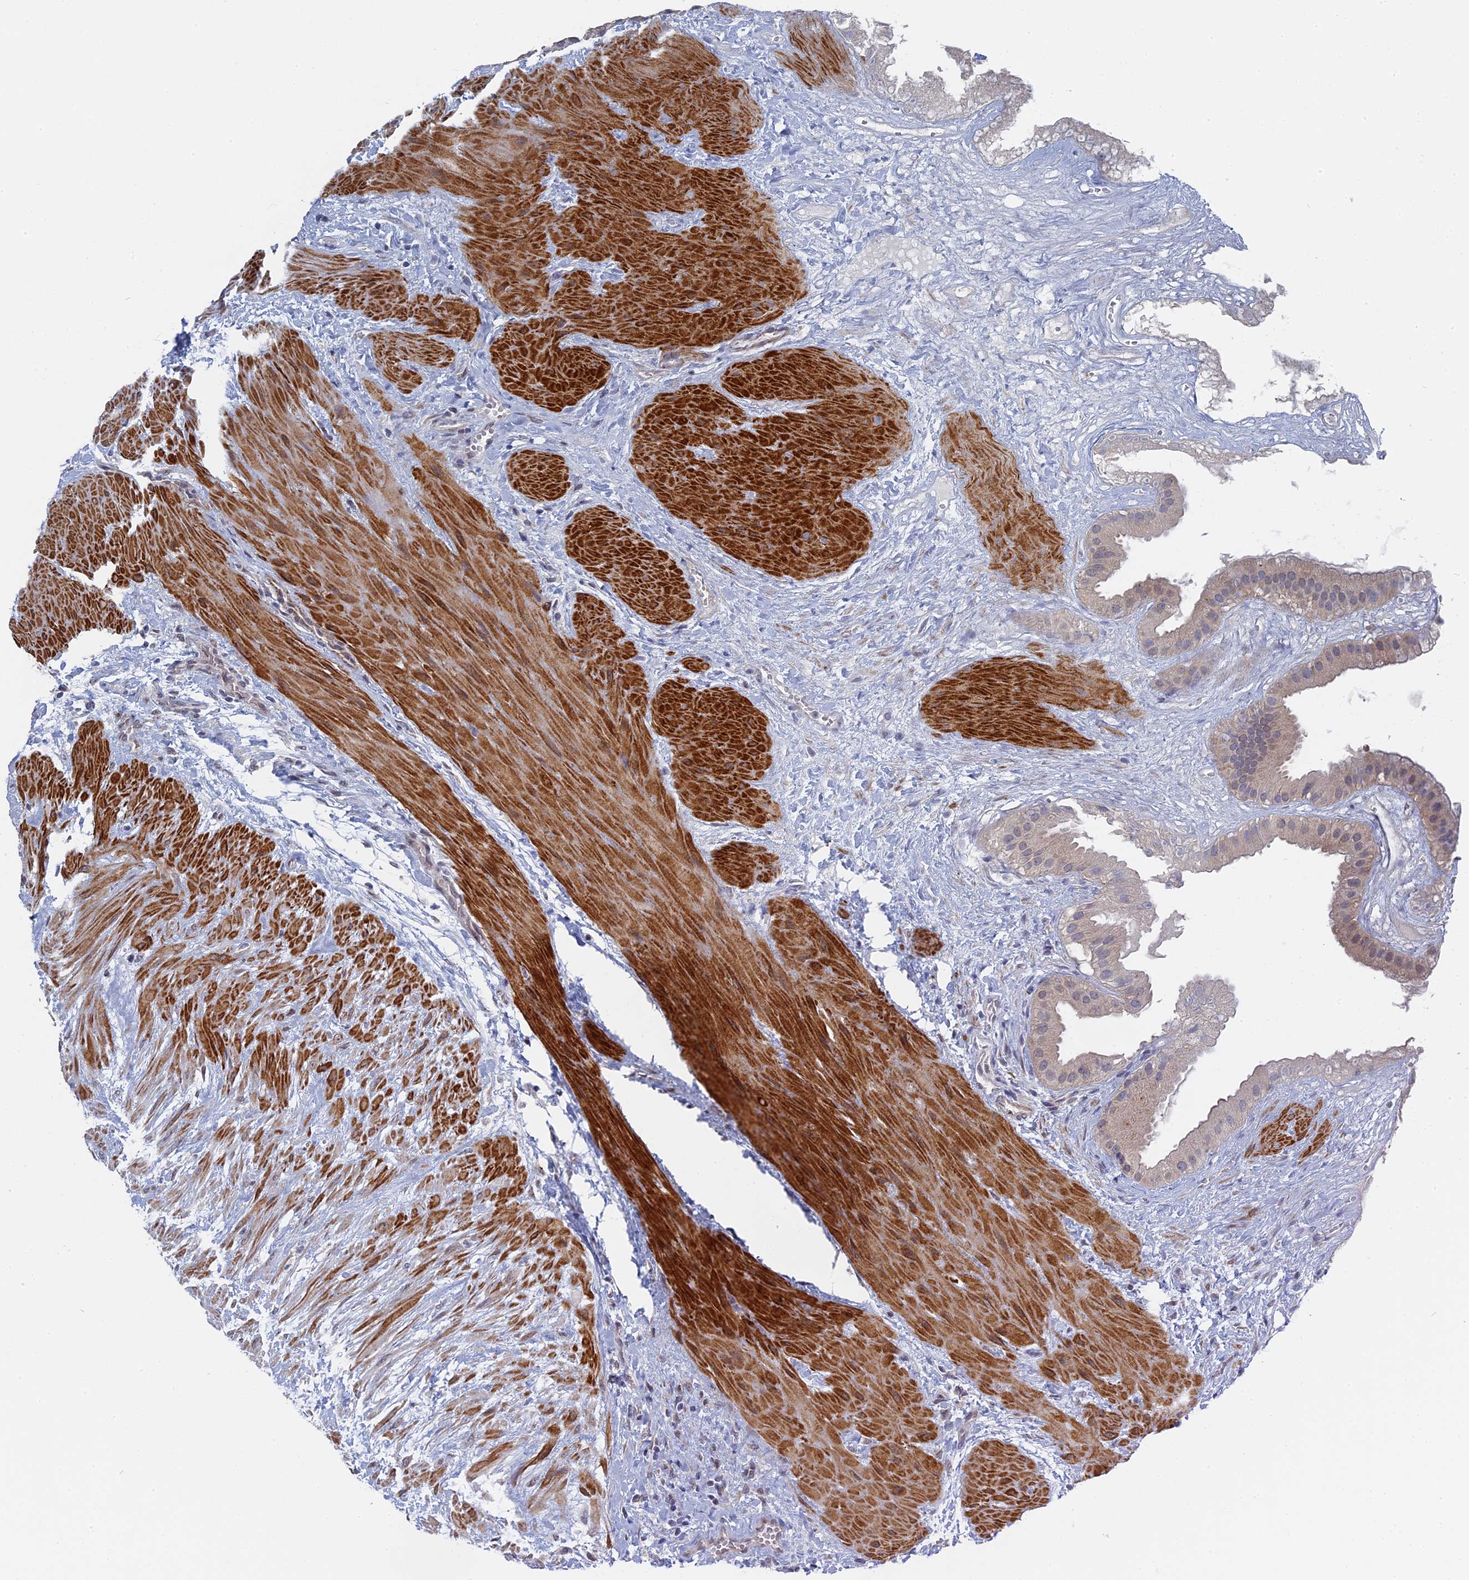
{"staining": {"intensity": "weak", "quantity": "<25%", "location": "cytoplasmic/membranous"}, "tissue": "gallbladder", "cell_type": "Glandular cells", "image_type": "normal", "snomed": [{"axis": "morphology", "description": "Normal tissue, NOS"}, {"axis": "topography", "description": "Gallbladder"}], "caption": "This is an IHC micrograph of normal human gallbladder. There is no positivity in glandular cells.", "gene": "MTRF1", "patient": {"sex": "male", "age": 55}}